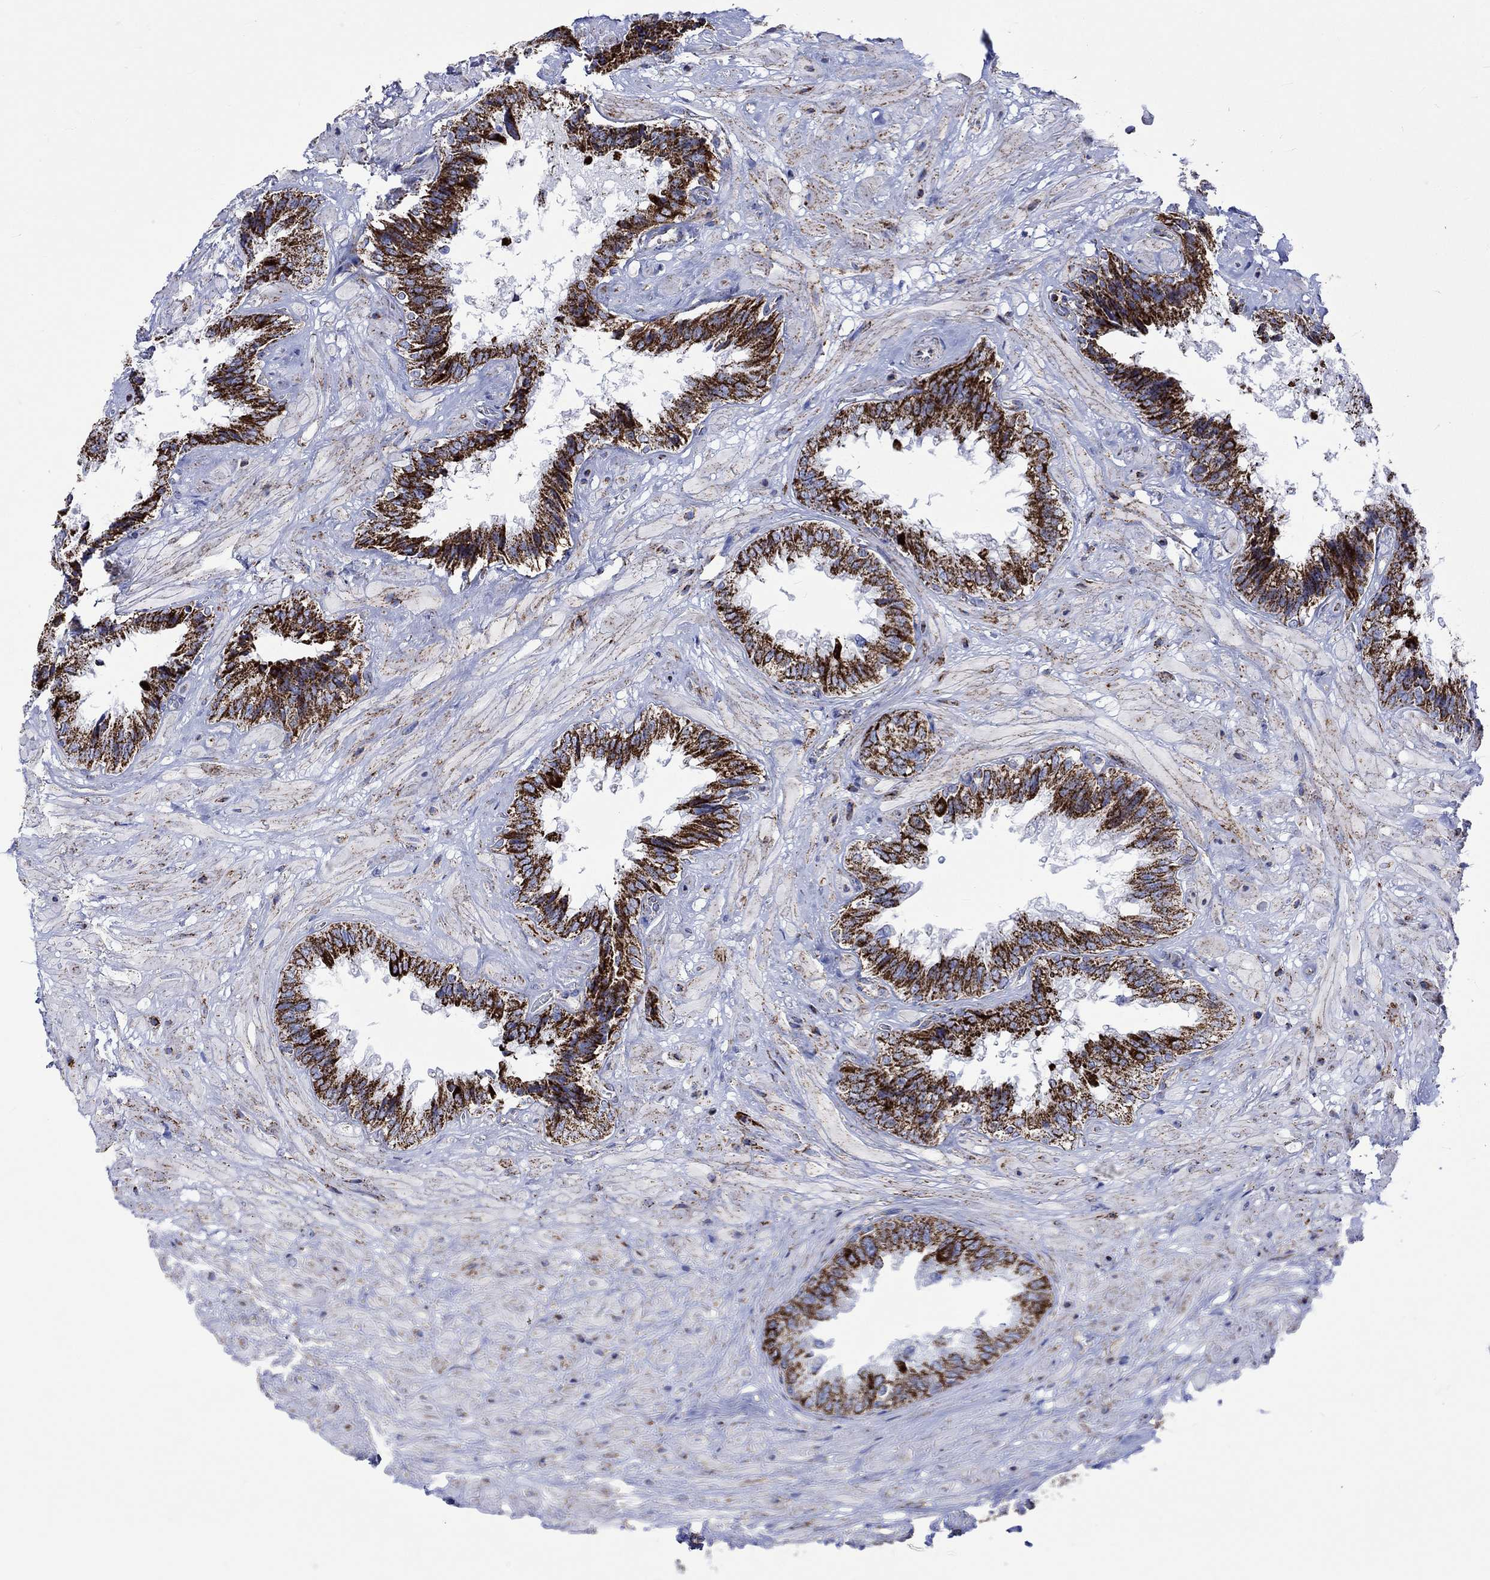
{"staining": {"intensity": "strong", "quantity": ">75%", "location": "cytoplasmic/membranous"}, "tissue": "seminal vesicle", "cell_type": "Glandular cells", "image_type": "normal", "snomed": [{"axis": "morphology", "description": "Normal tissue, NOS"}, {"axis": "topography", "description": "Seminal veicle"}], "caption": "Protein expression analysis of benign seminal vesicle shows strong cytoplasmic/membranous positivity in about >75% of glandular cells. The staining was performed using DAB, with brown indicating positive protein expression. Nuclei are stained blue with hematoxylin.", "gene": "RCE1", "patient": {"sex": "male", "age": 67}}